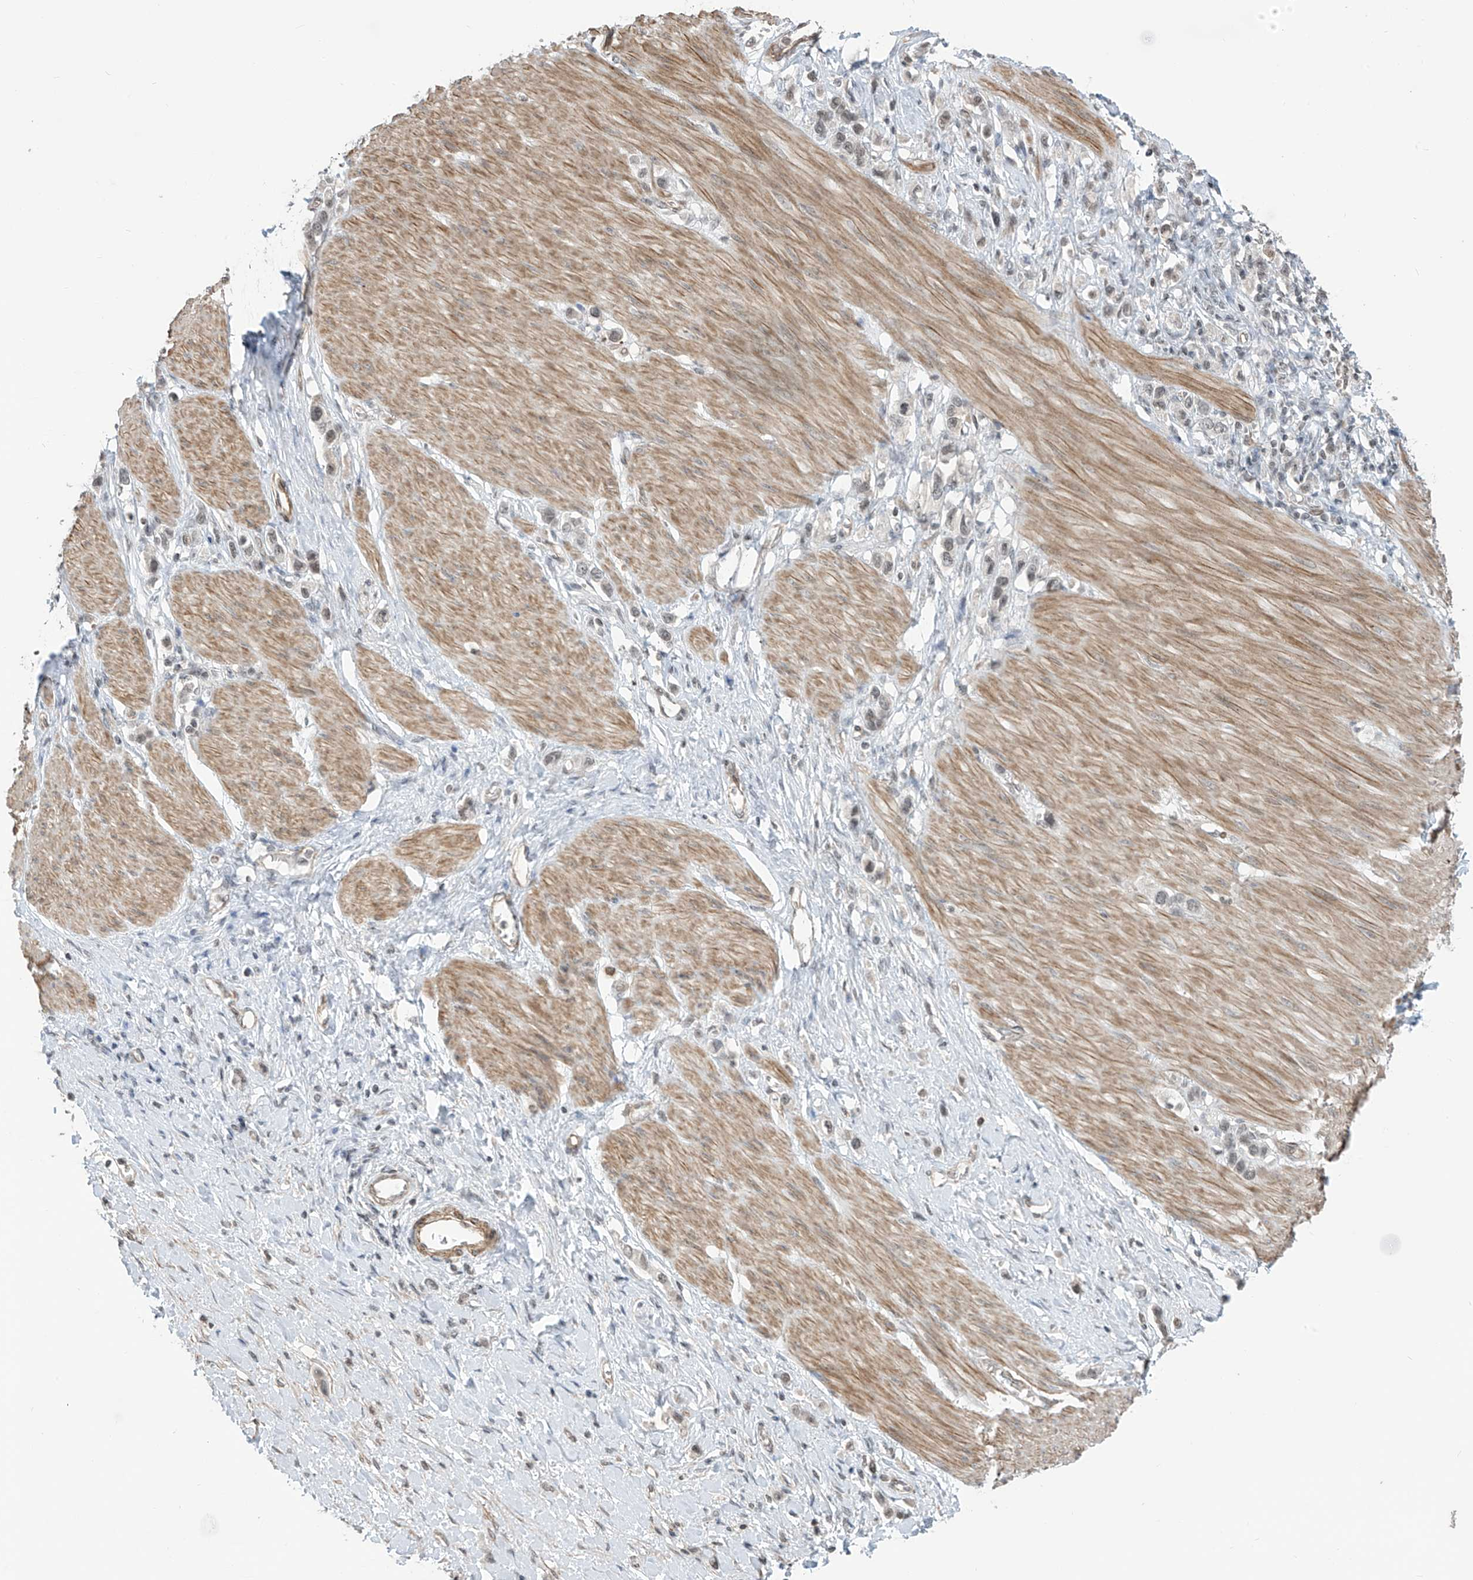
{"staining": {"intensity": "weak", "quantity": "25%-75%", "location": "nuclear"}, "tissue": "stomach cancer", "cell_type": "Tumor cells", "image_type": "cancer", "snomed": [{"axis": "morphology", "description": "Adenocarcinoma, NOS"}, {"axis": "topography", "description": "Stomach"}], "caption": "The micrograph exhibits a brown stain indicating the presence of a protein in the nuclear of tumor cells in stomach cancer.", "gene": "METAP1D", "patient": {"sex": "female", "age": 65}}